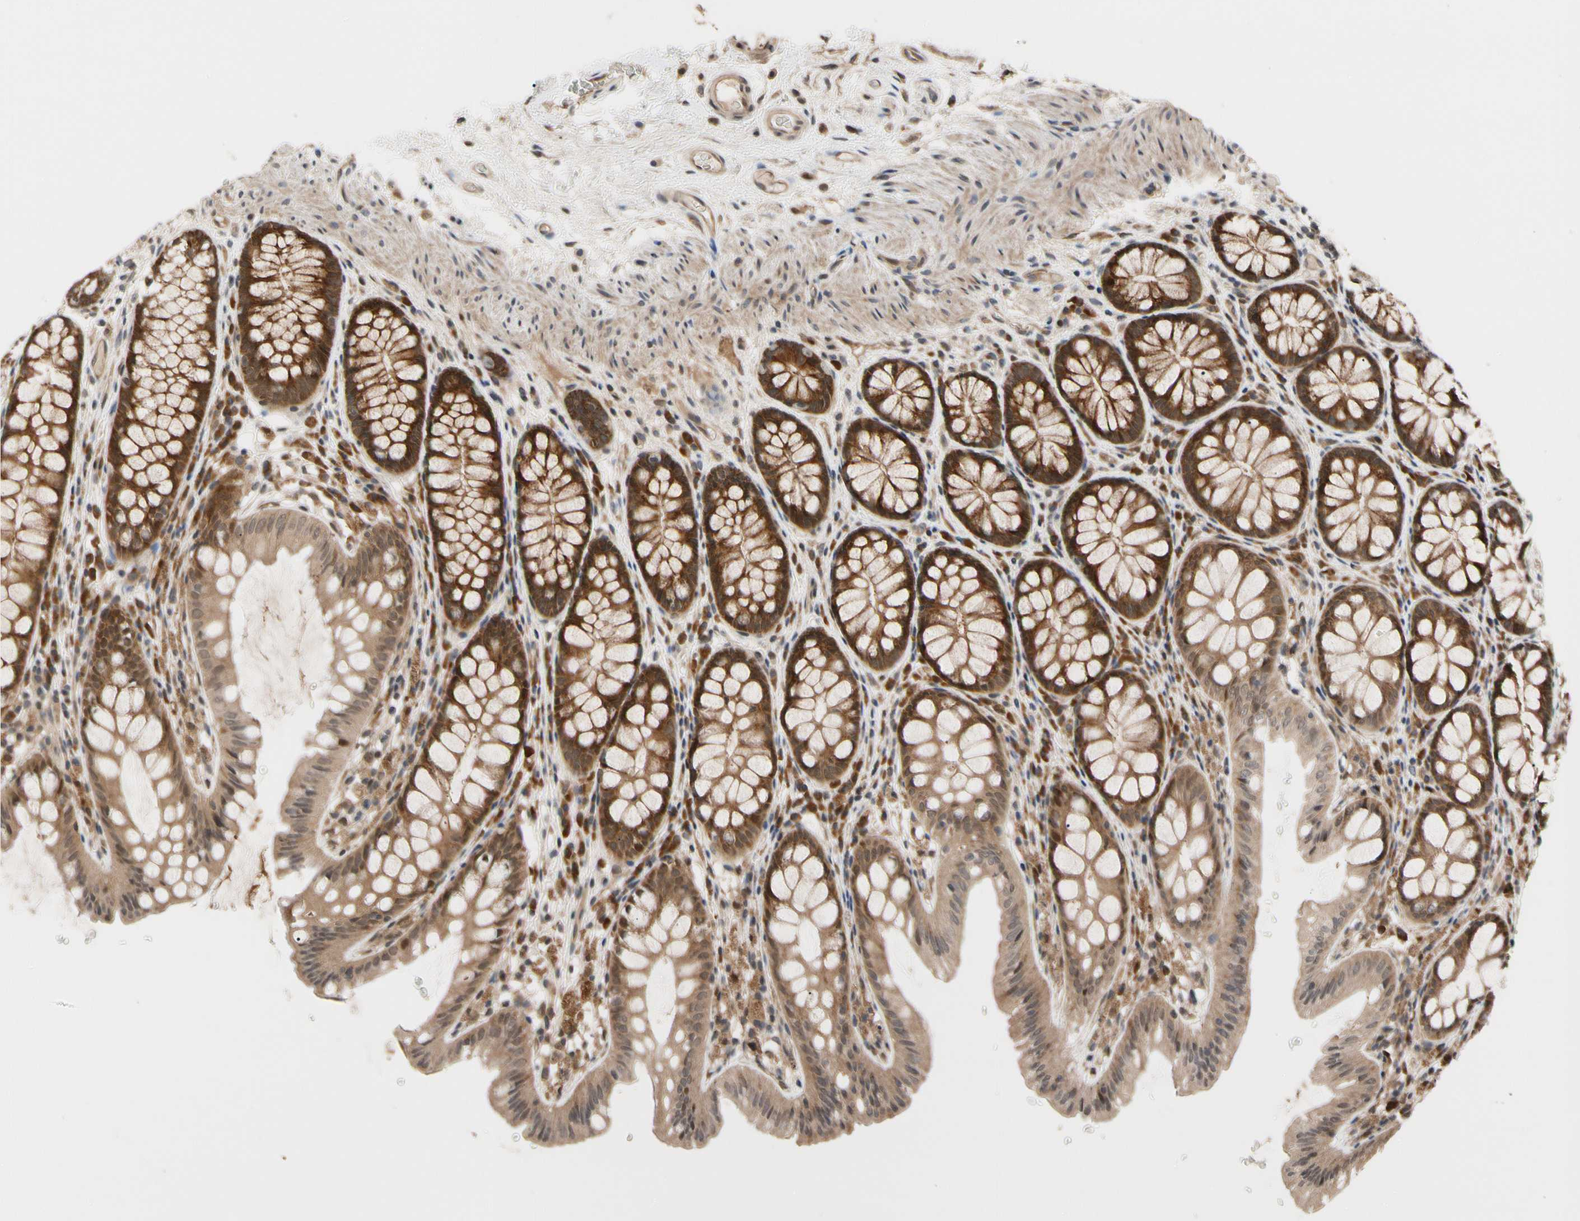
{"staining": {"intensity": "moderate", "quantity": ">75%", "location": "cytoplasmic/membranous"}, "tissue": "colon", "cell_type": "Endothelial cells", "image_type": "normal", "snomed": [{"axis": "morphology", "description": "Normal tissue, NOS"}, {"axis": "topography", "description": "Colon"}], "caption": "Moderate cytoplasmic/membranous expression for a protein is seen in about >75% of endothelial cells of unremarkable colon using IHC.", "gene": "CYTIP", "patient": {"sex": "female", "age": 55}}